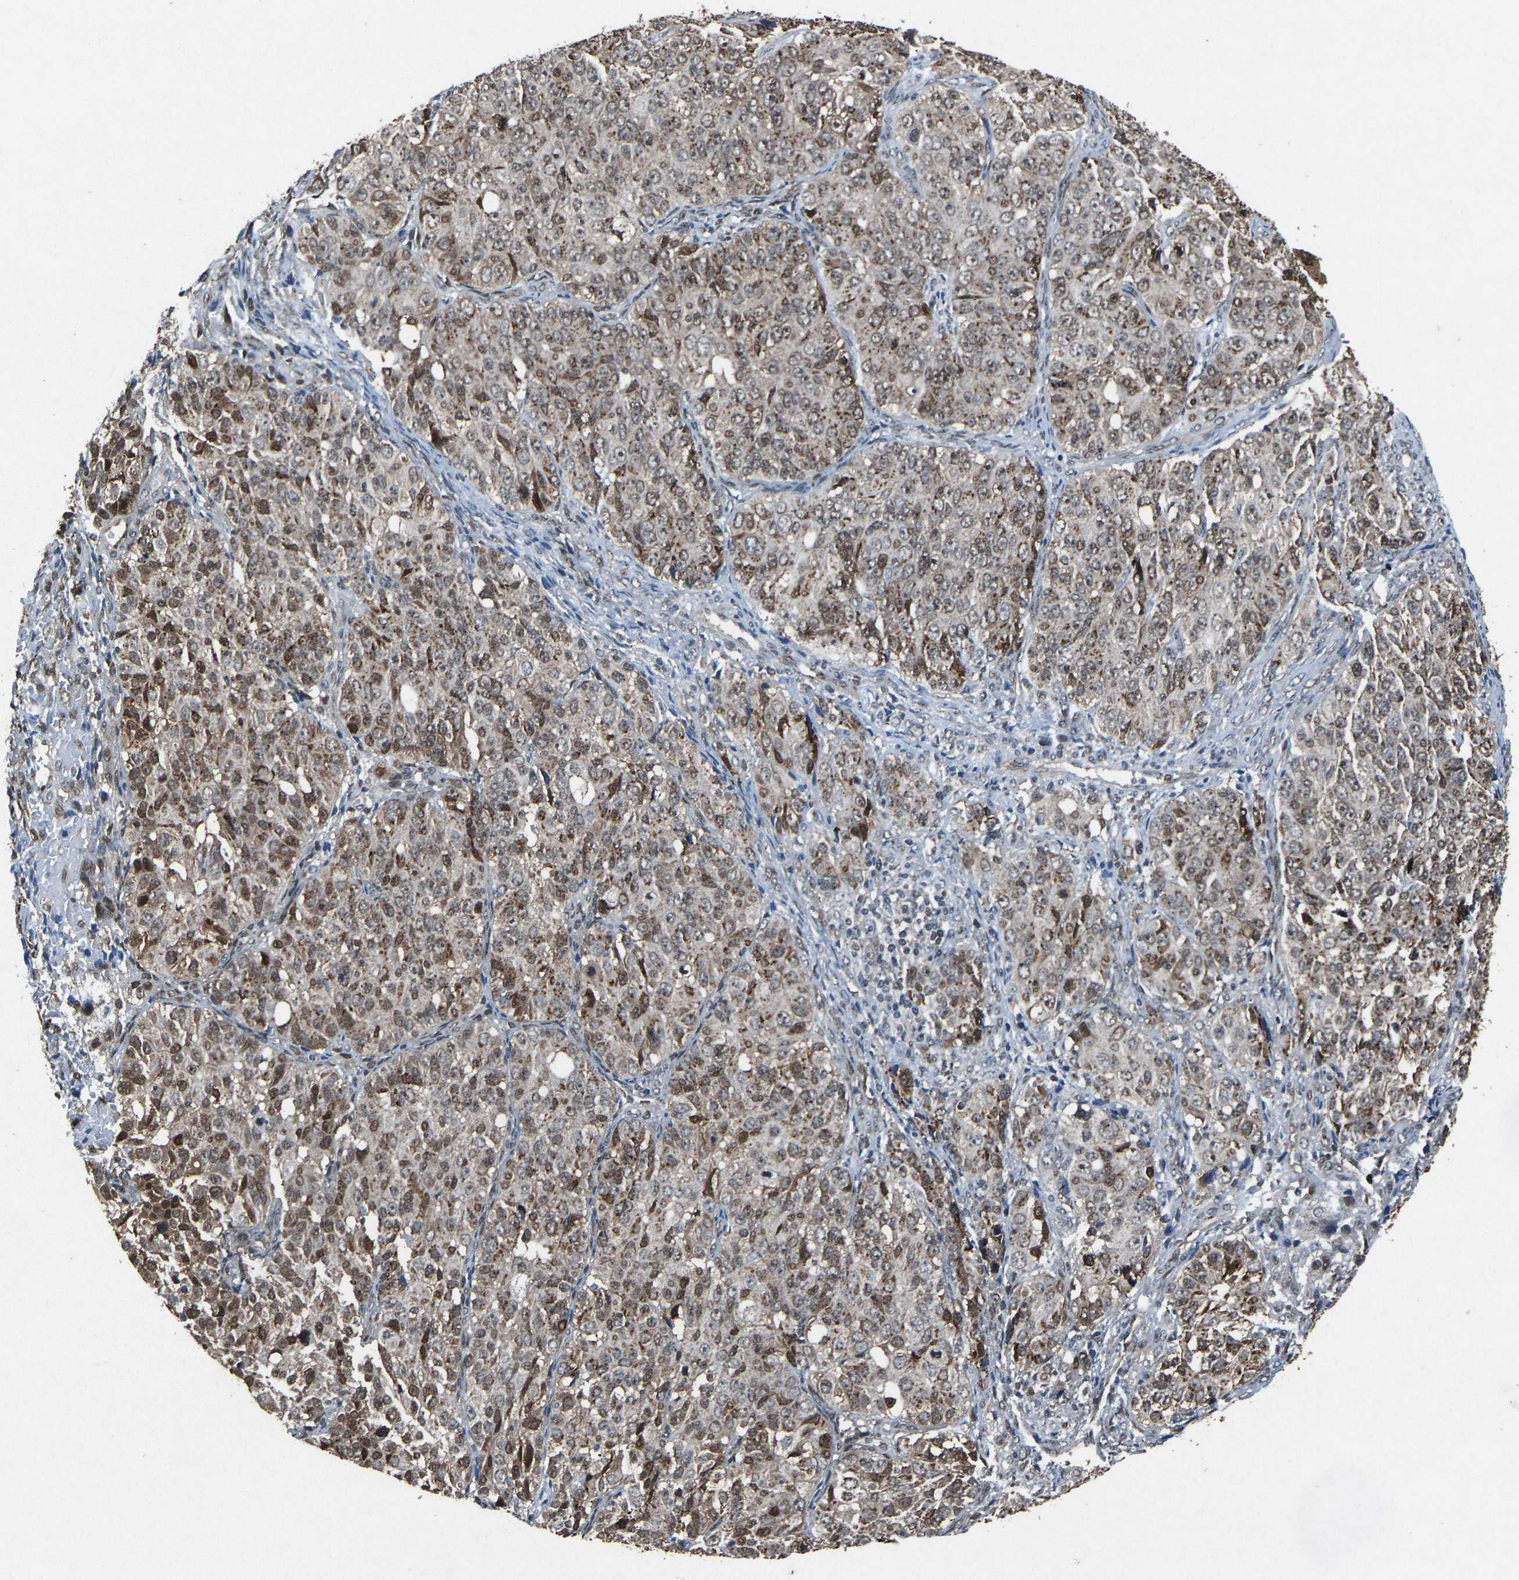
{"staining": {"intensity": "moderate", "quantity": "25%-75%", "location": "cytoplasmic/membranous,nuclear"}, "tissue": "ovarian cancer", "cell_type": "Tumor cells", "image_type": "cancer", "snomed": [{"axis": "morphology", "description": "Carcinoma, endometroid"}, {"axis": "topography", "description": "Ovary"}], "caption": "Ovarian cancer tissue exhibits moderate cytoplasmic/membranous and nuclear positivity in about 25%-75% of tumor cells, visualized by immunohistochemistry. (DAB = brown stain, brightfield microscopy at high magnification).", "gene": "ATXN3", "patient": {"sex": "female", "age": 51}}